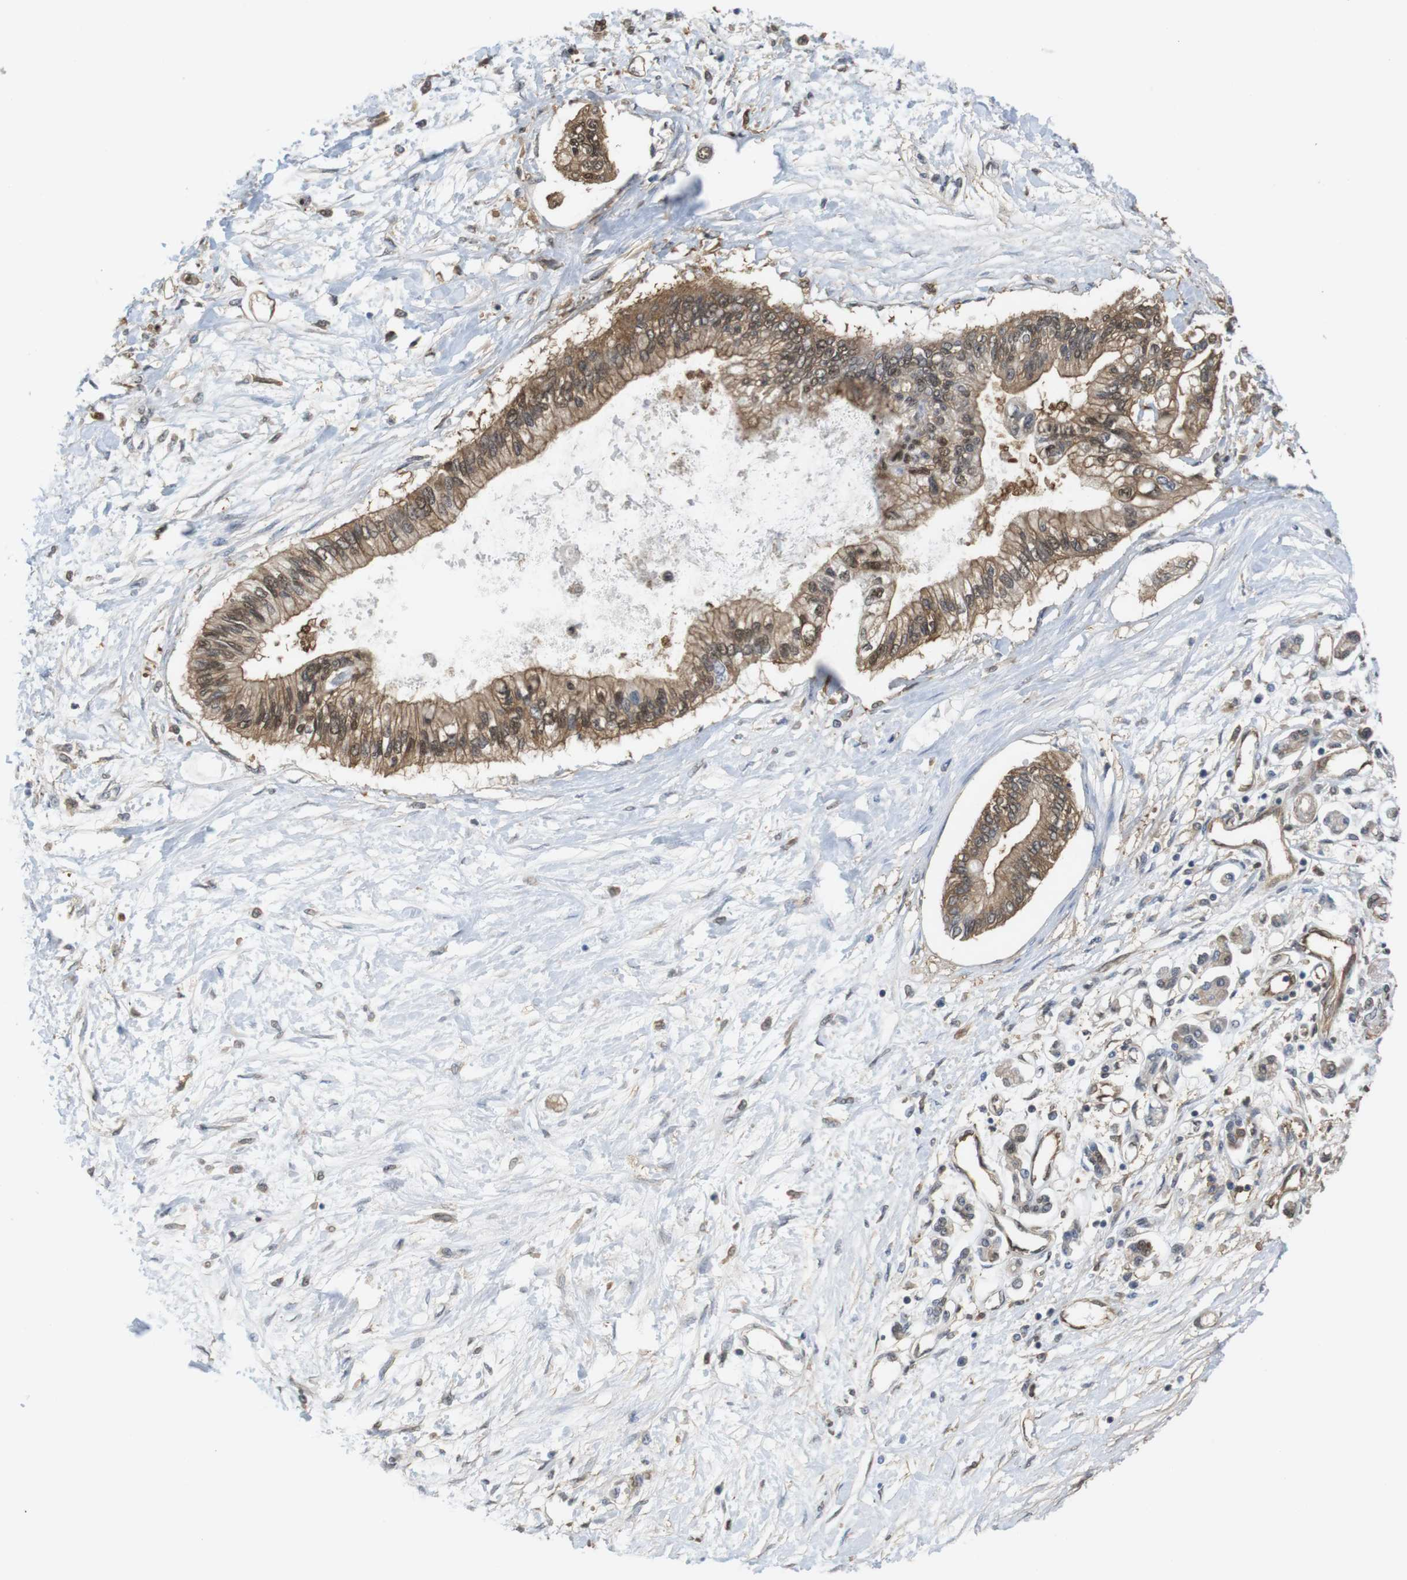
{"staining": {"intensity": "moderate", "quantity": ">75%", "location": "cytoplasmic/membranous,nuclear"}, "tissue": "pancreatic cancer", "cell_type": "Tumor cells", "image_type": "cancer", "snomed": [{"axis": "morphology", "description": "Adenocarcinoma, NOS"}, {"axis": "topography", "description": "Pancreas"}], "caption": "Immunohistochemistry of human pancreatic cancer exhibits medium levels of moderate cytoplasmic/membranous and nuclear expression in approximately >75% of tumor cells.", "gene": "LDHA", "patient": {"sex": "female", "age": 77}}